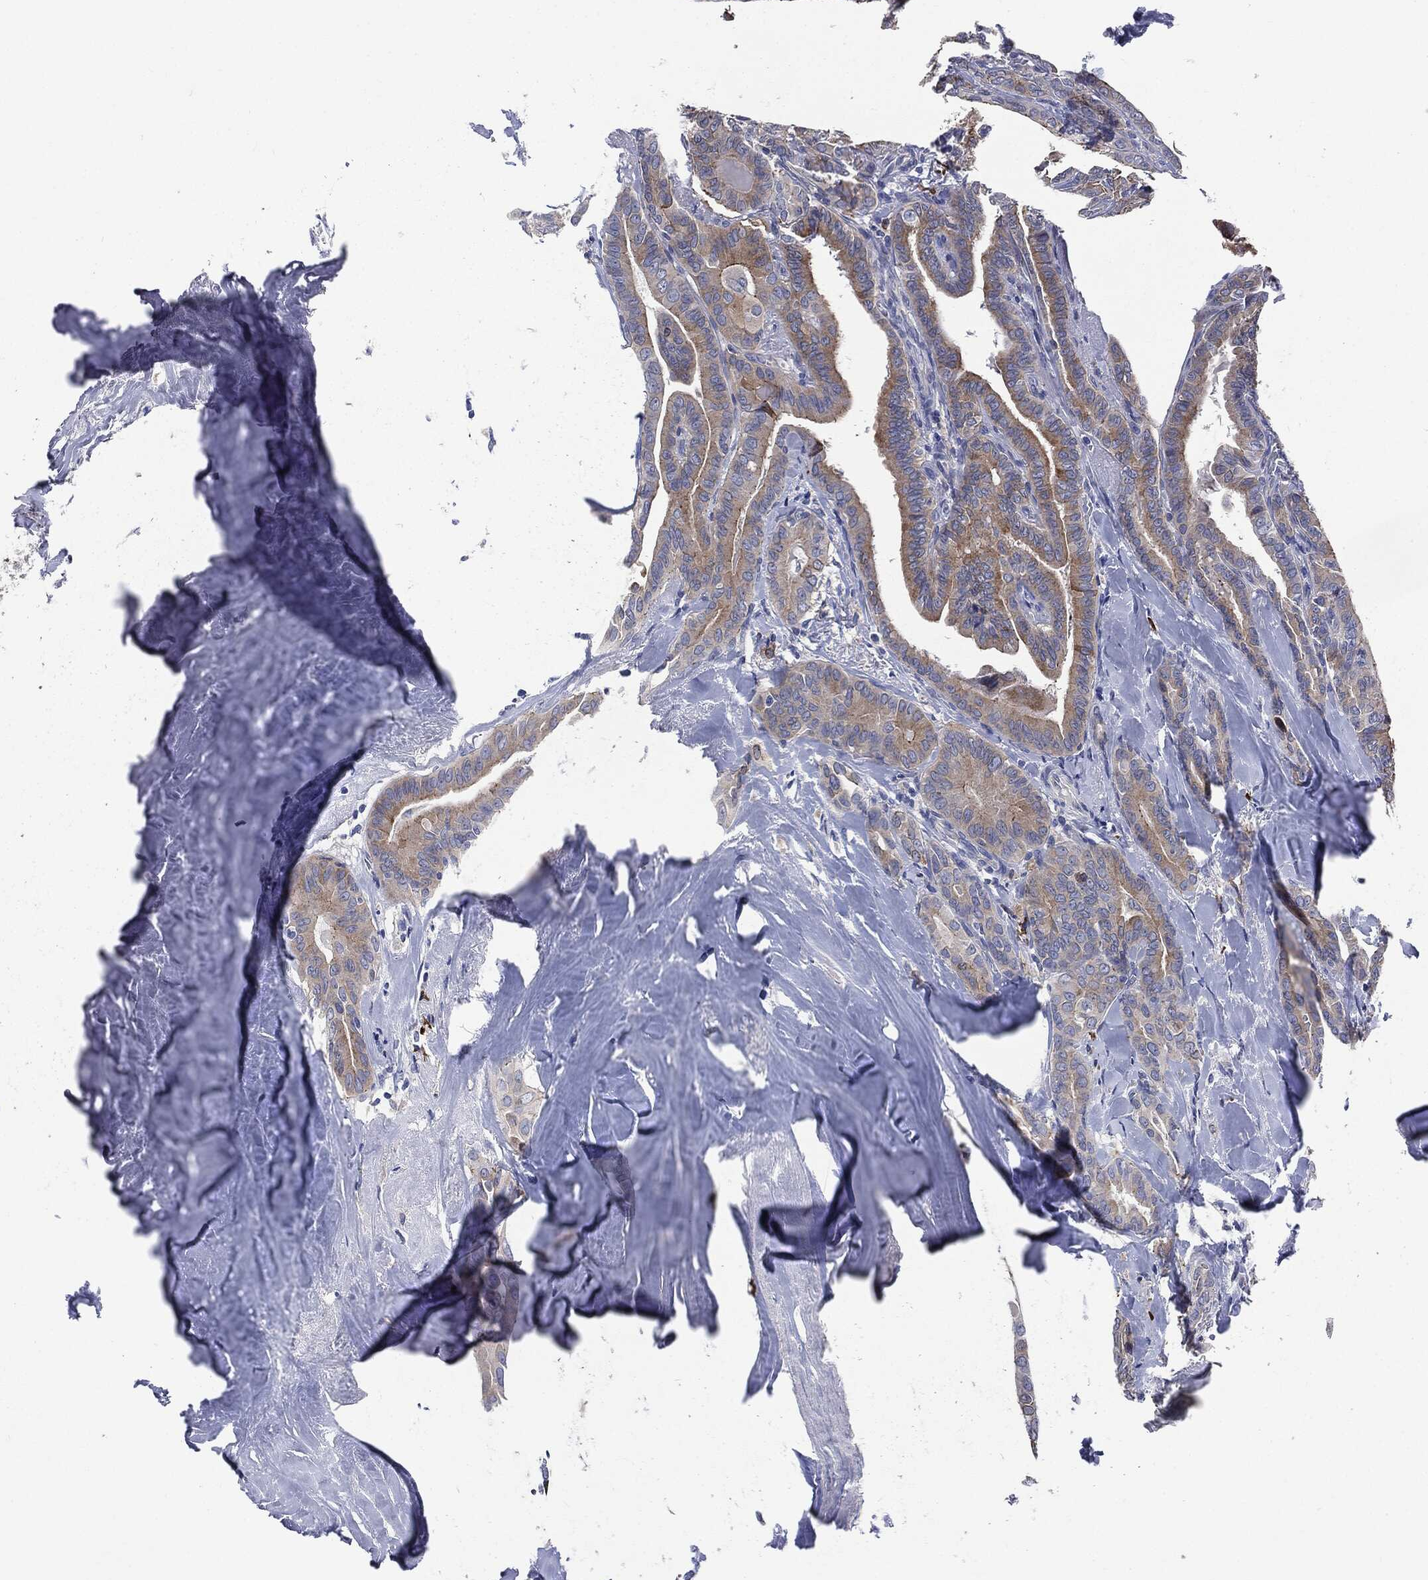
{"staining": {"intensity": "moderate", "quantity": ">75%", "location": "cytoplasmic/membranous"}, "tissue": "thyroid cancer", "cell_type": "Tumor cells", "image_type": "cancer", "snomed": [{"axis": "morphology", "description": "Papillary adenocarcinoma, NOS"}, {"axis": "topography", "description": "Thyroid gland"}], "caption": "A histopathology image showing moderate cytoplasmic/membranous positivity in approximately >75% of tumor cells in thyroid papillary adenocarcinoma, as visualized by brown immunohistochemical staining.", "gene": "PTGS2", "patient": {"sex": "male", "age": 61}}